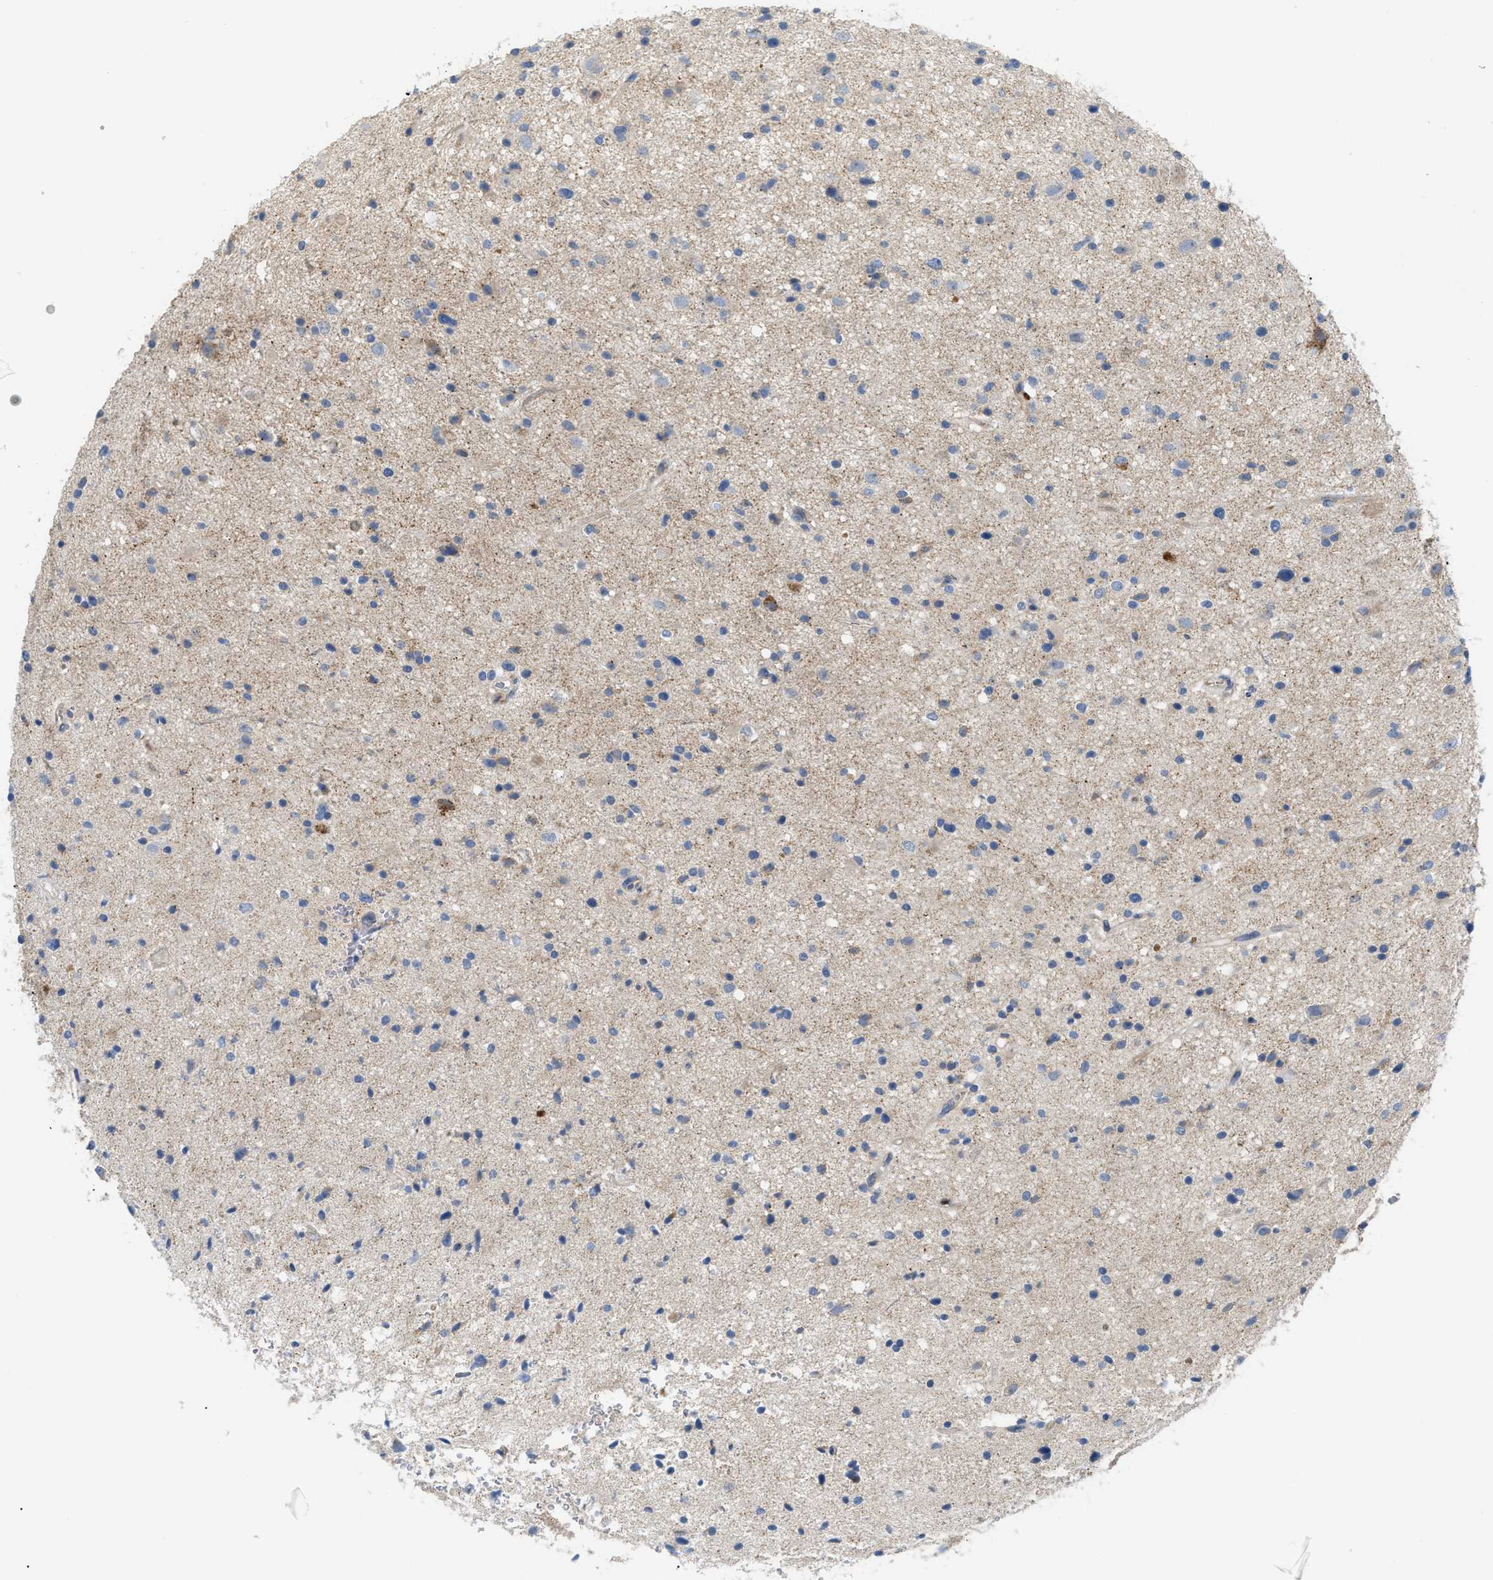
{"staining": {"intensity": "negative", "quantity": "none", "location": "none"}, "tissue": "glioma", "cell_type": "Tumor cells", "image_type": "cancer", "snomed": [{"axis": "morphology", "description": "Glioma, malignant, High grade"}, {"axis": "topography", "description": "Brain"}], "caption": "IHC of malignant high-grade glioma shows no positivity in tumor cells. (IHC, brightfield microscopy, high magnification).", "gene": "DHX58", "patient": {"sex": "male", "age": 33}}